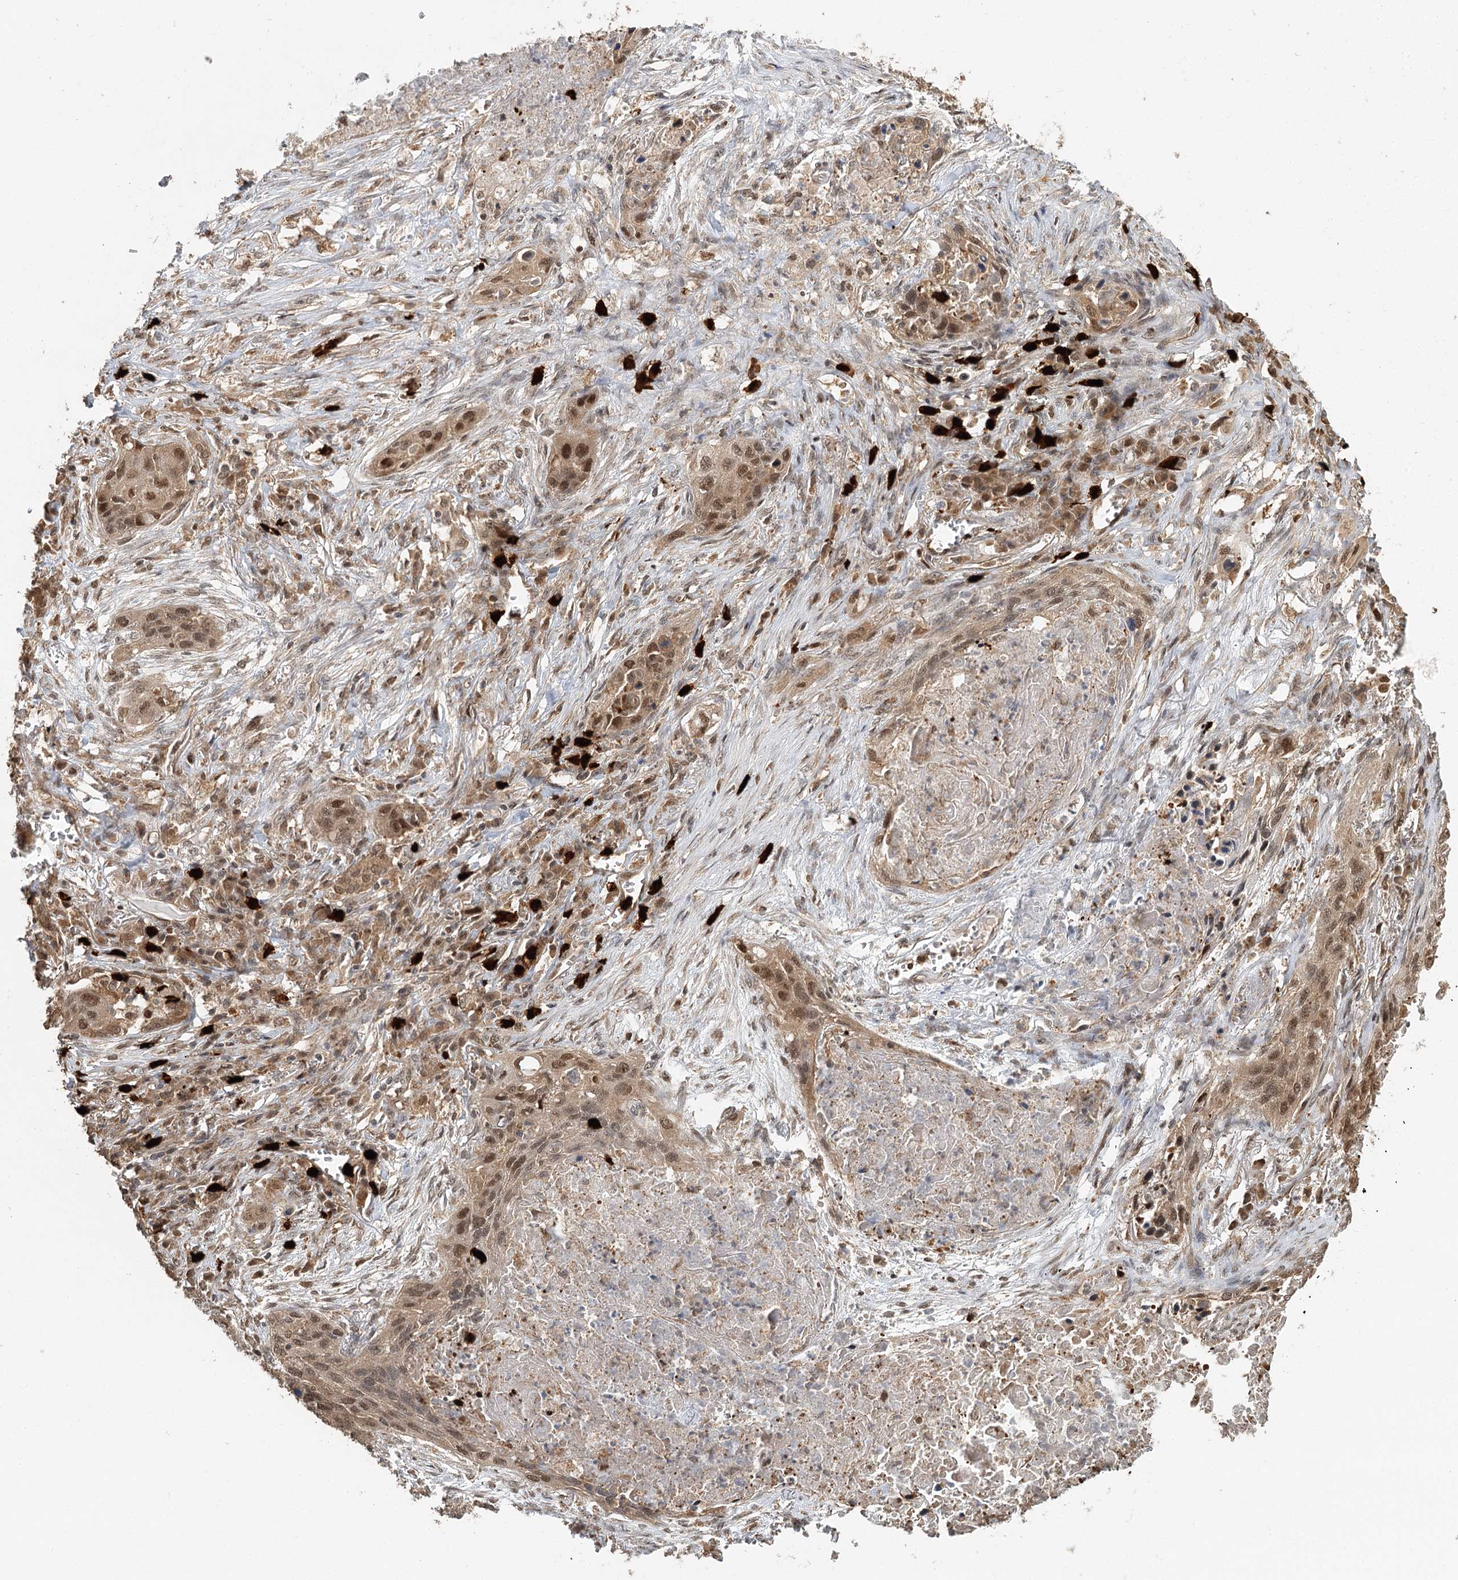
{"staining": {"intensity": "moderate", "quantity": ">75%", "location": "nuclear"}, "tissue": "lung cancer", "cell_type": "Tumor cells", "image_type": "cancer", "snomed": [{"axis": "morphology", "description": "Squamous cell carcinoma, NOS"}, {"axis": "topography", "description": "Lung"}], "caption": "The micrograph exhibits a brown stain indicating the presence of a protein in the nuclear of tumor cells in lung cancer.", "gene": "N6AMT1", "patient": {"sex": "female", "age": 63}}